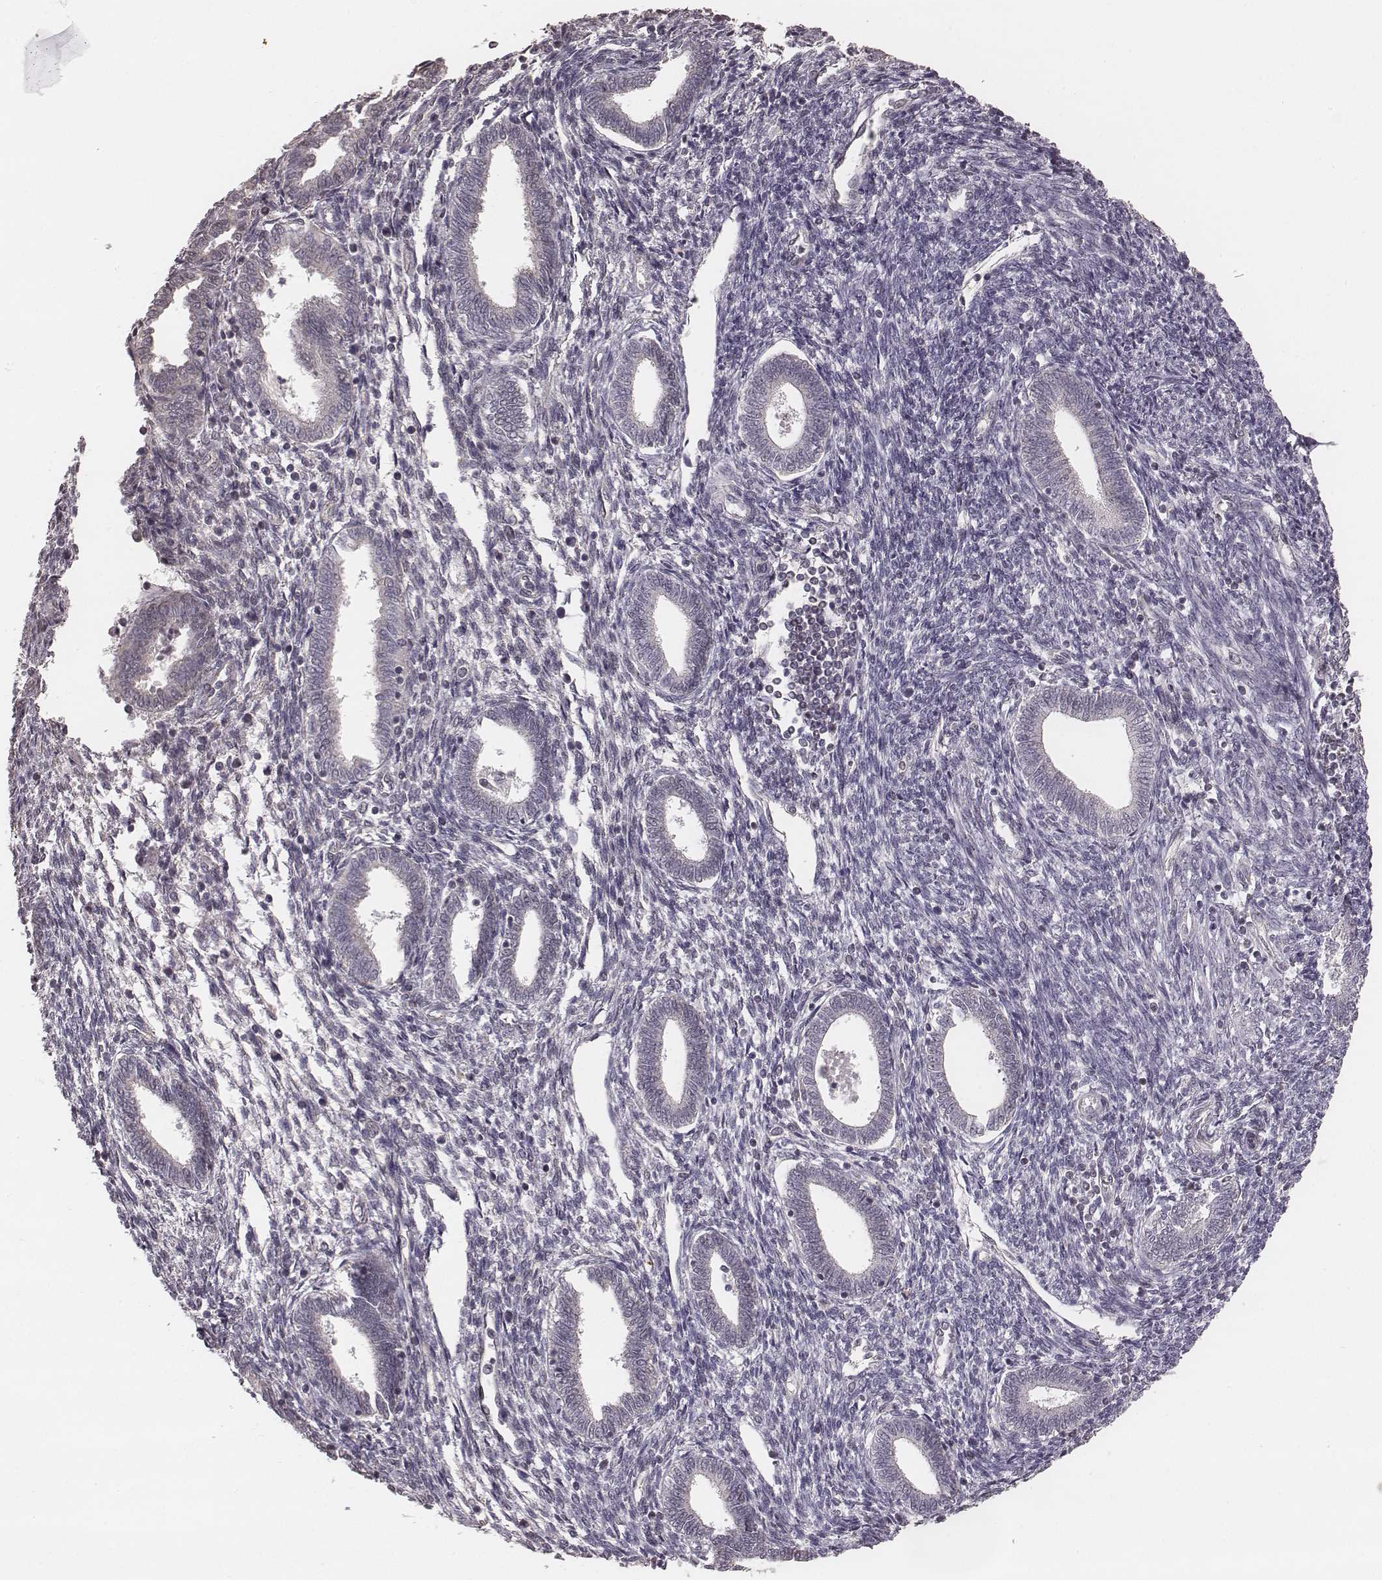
{"staining": {"intensity": "negative", "quantity": "none", "location": "none"}, "tissue": "endometrium", "cell_type": "Cells in endometrial stroma", "image_type": "normal", "snomed": [{"axis": "morphology", "description": "Normal tissue, NOS"}, {"axis": "topography", "description": "Endometrium"}], "caption": "Immunohistochemical staining of benign endometrium displays no significant staining in cells in endometrial stroma.", "gene": "SLC7A4", "patient": {"sex": "female", "age": 42}}